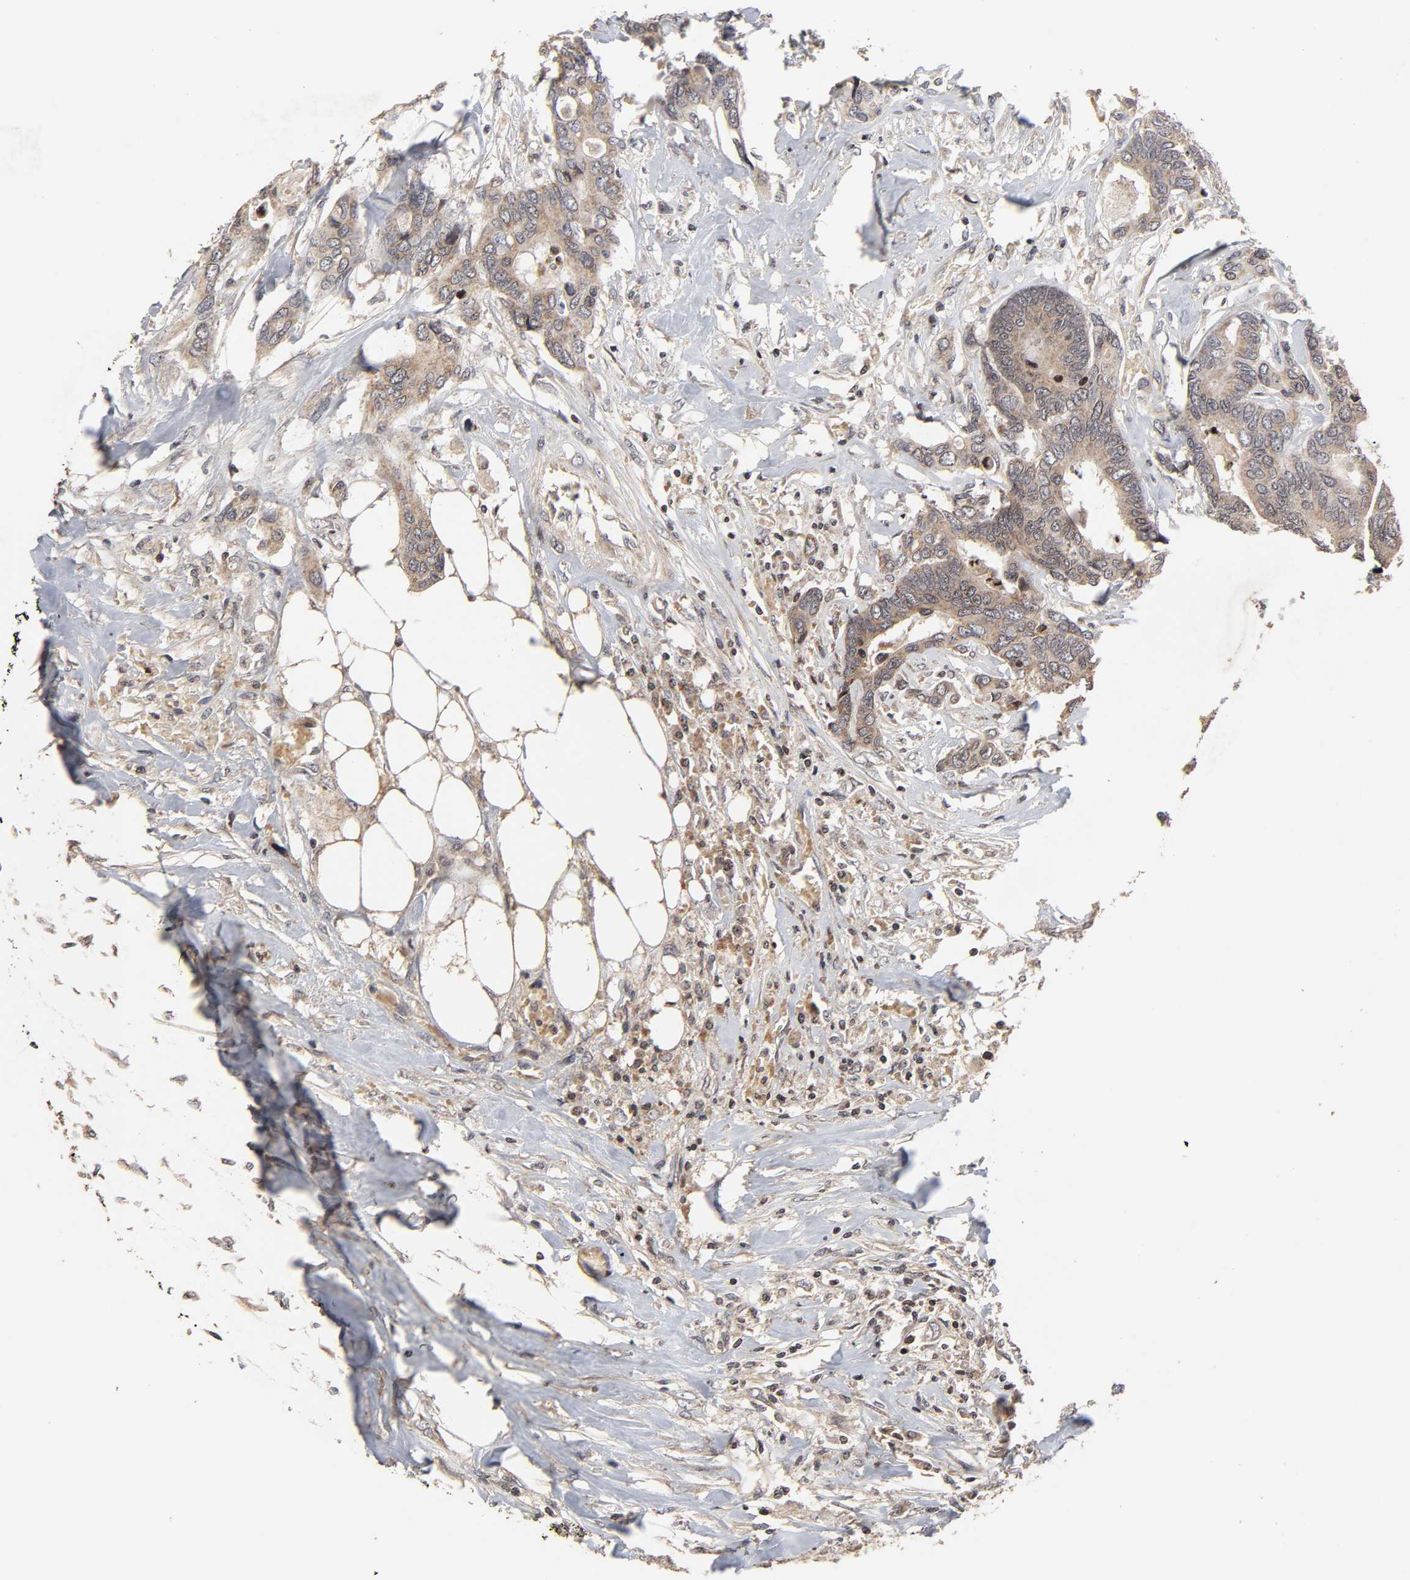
{"staining": {"intensity": "moderate", "quantity": ">75%", "location": "cytoplasmic/membranous"}, "tissue": "colorectal cancer", "cell_type": "Tumor cells", "image_type": "cancer", "snomed": [{"axis": "morphology", "description": "Adenocarcinoma, NOS"}, {"axis": "topography", "description": "Rectum"}], "caption": "A medium amount of moderate cytoplasmic/membranous staining is present in approximately >75% of tumor cells in colorectal cancer tissue.", "gene": "ZNF473", "patient": {"sex": "male", "age": 55}}